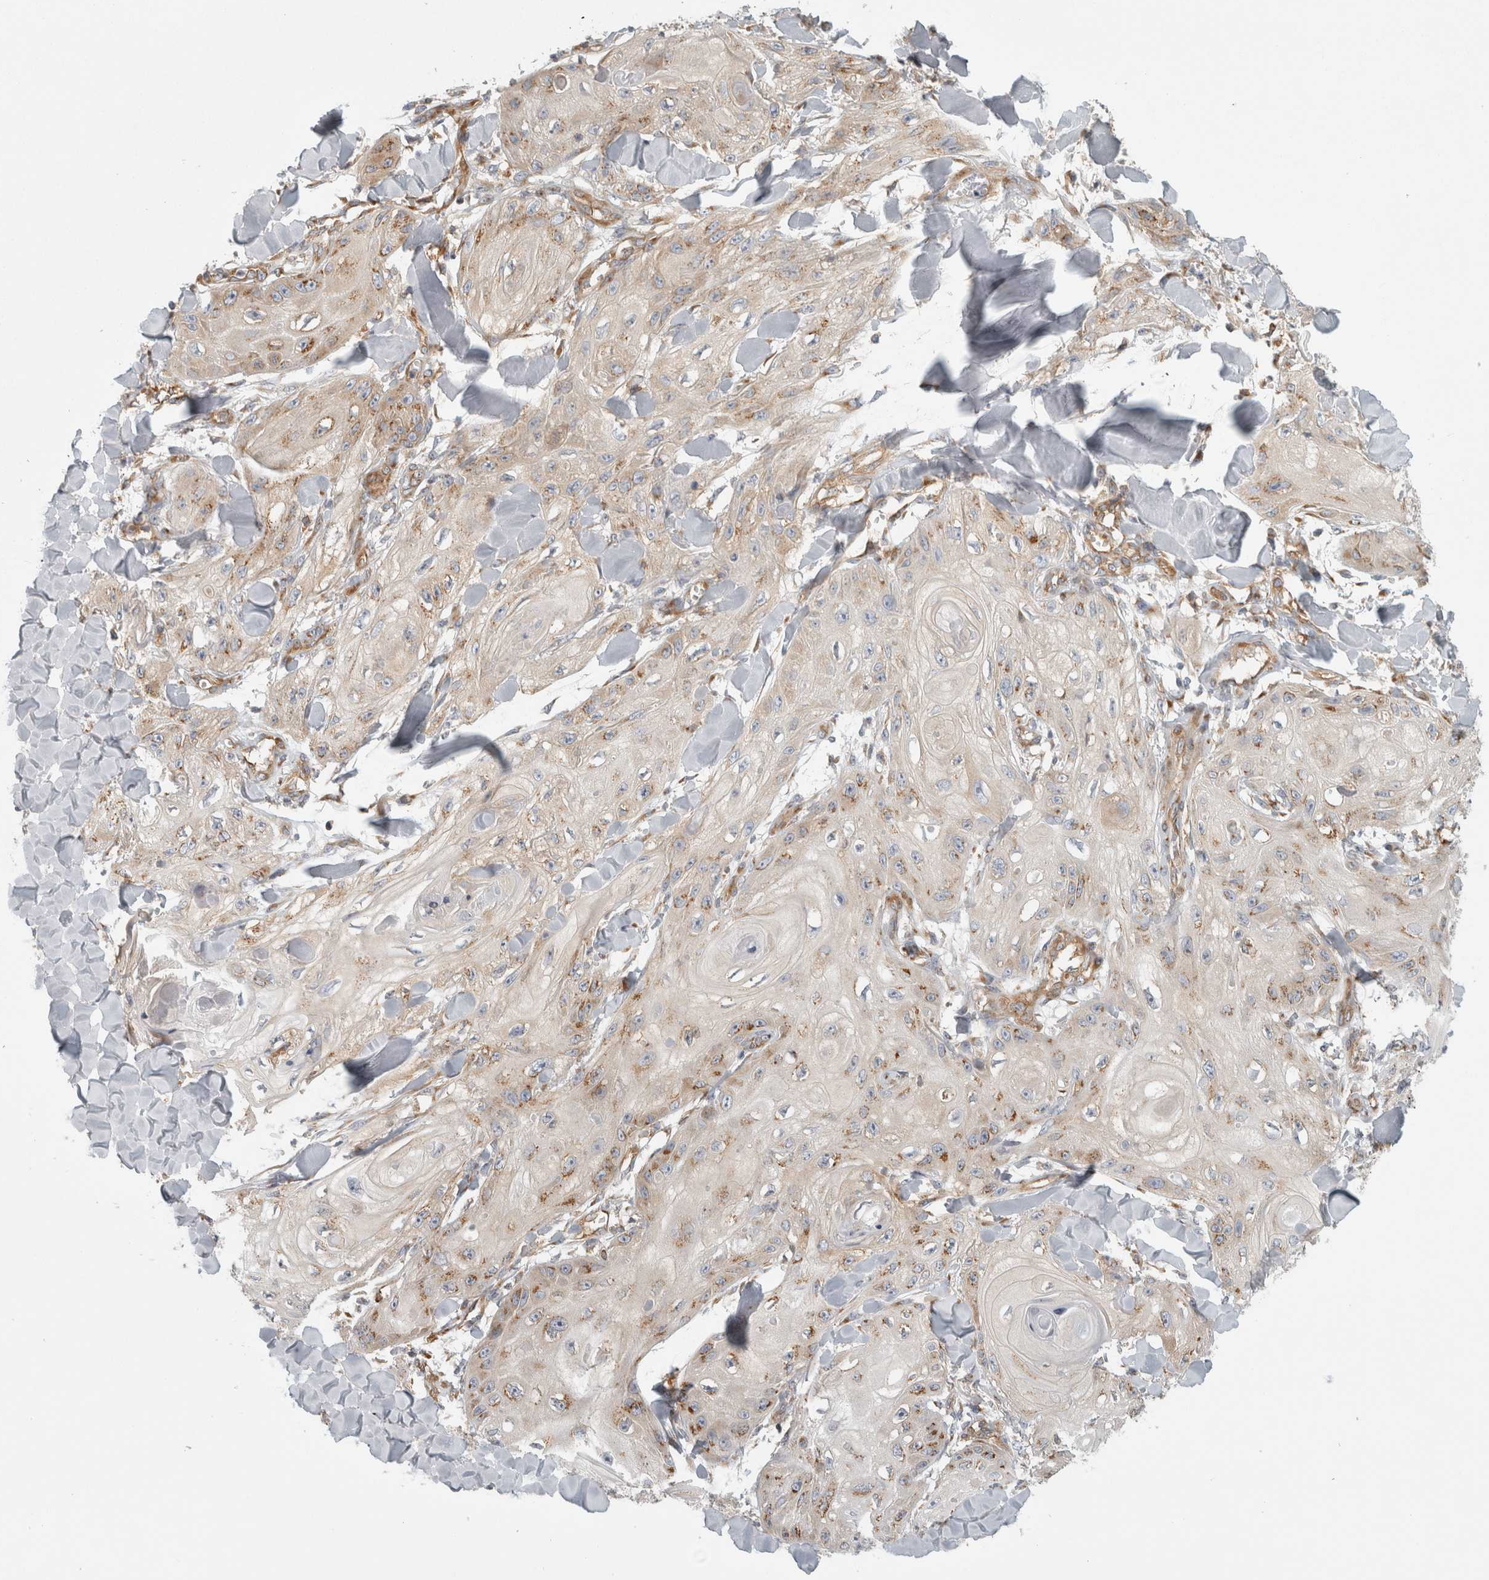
{"staining": {"intensity": "weak", "quantity": ">75%", "location": "cytoplasmic/membranous"}, "tissue": "skin cancer", "cell_type": "Tumor cells", "image_type": "cancer", "snomed": [{"axis": "morphology", "description": "Squamous cell carcinoma, NOS"}, {"axis": "topography", "description": "Skin"}], "caption": "Skin cancer (squamous cell carcinoma) tissue demonstrates weak cytoplasmic/membranous staining in approximately >75% of tumor cells, visualized by immunohistochemistry.", "gene": "PEX6", "patient": {"sex": "male", "age": 74}}